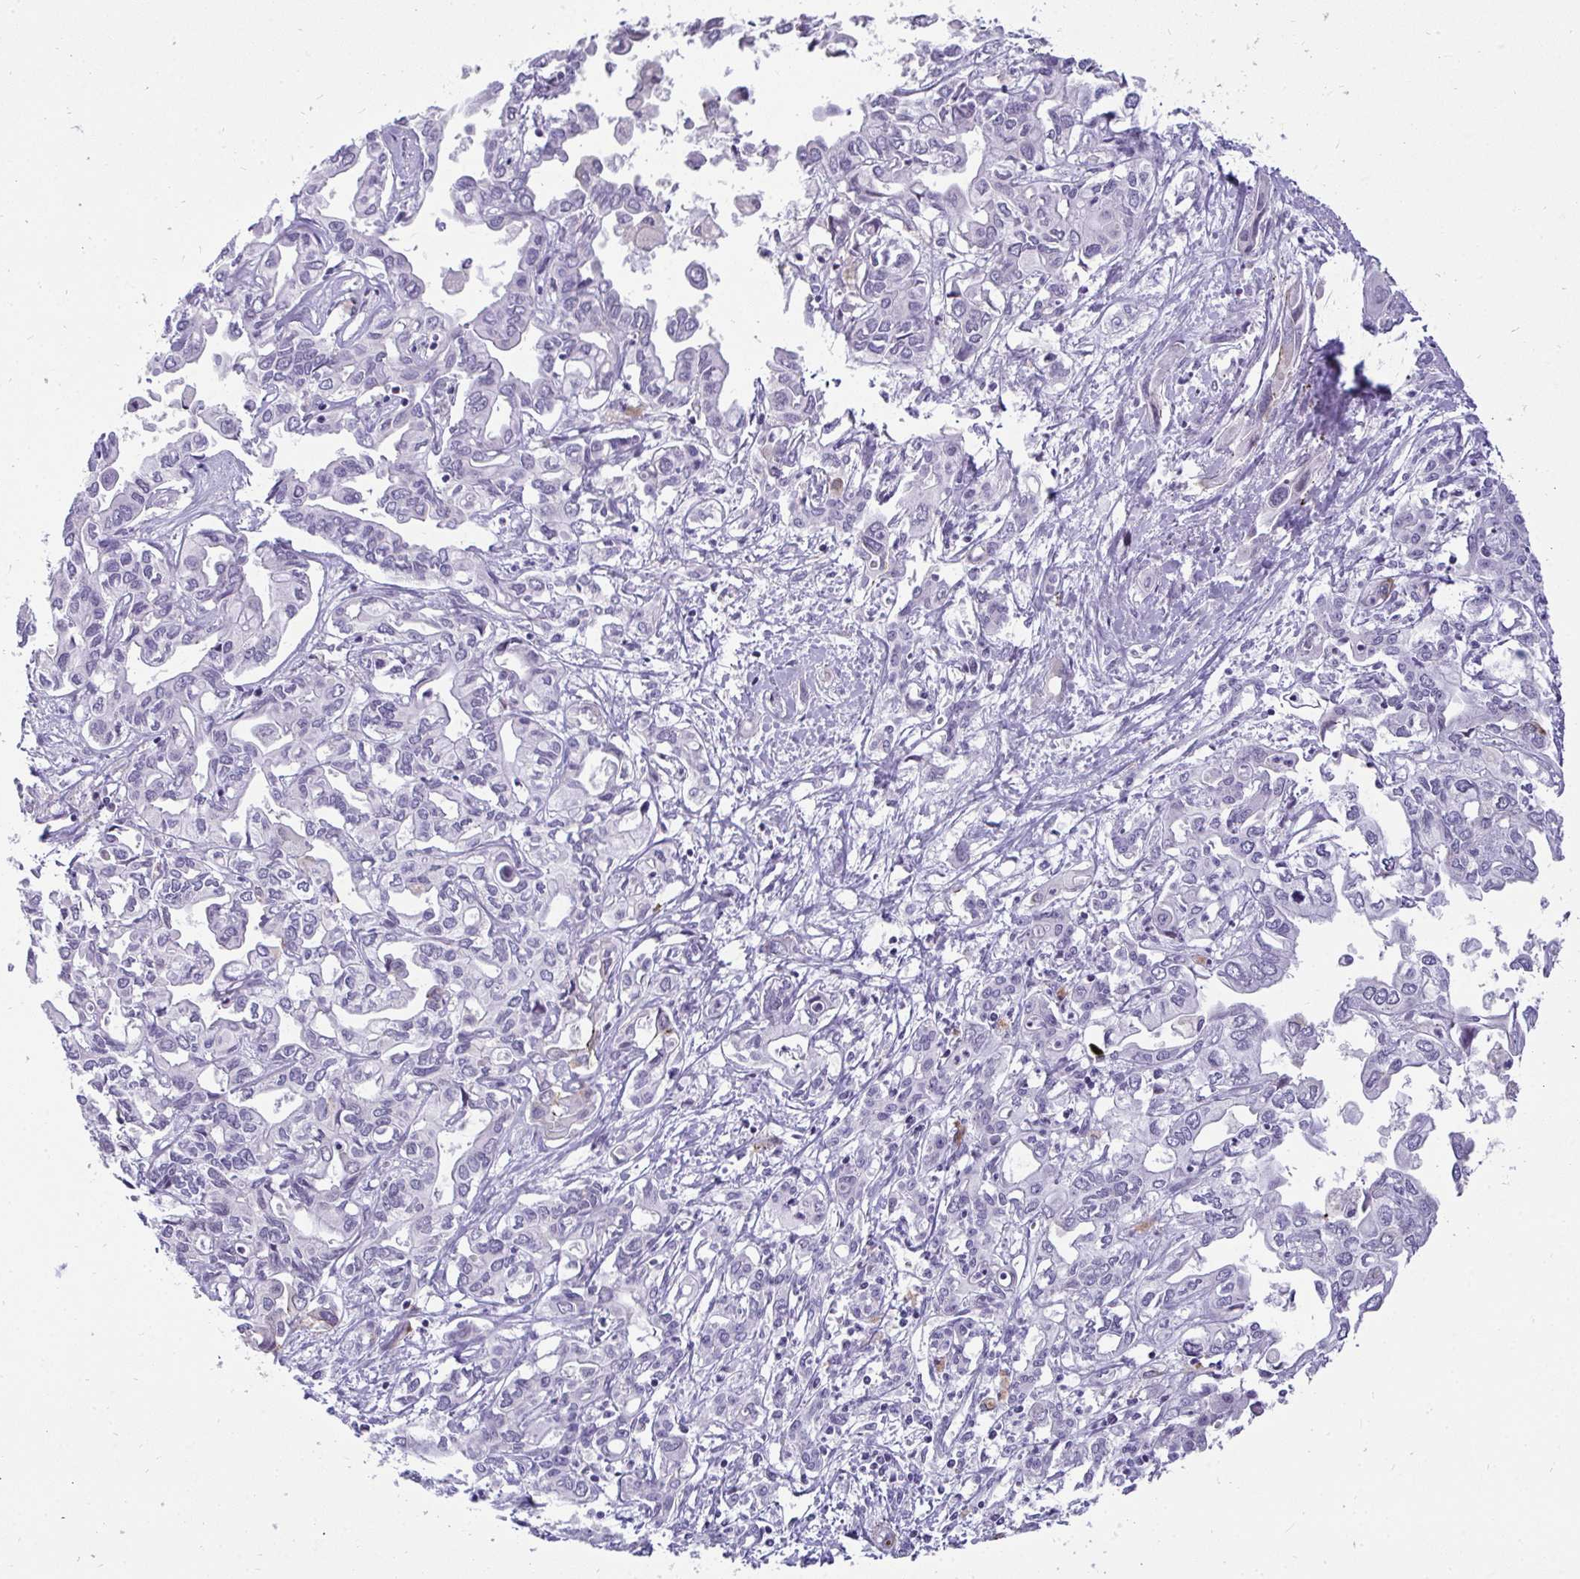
{"staining": {"intensity": "negative", "quantity": "none", "location": "none"}, "tissue": "liver cancer", "cell_type": "Tumor cells", "image_type": "cancer", "snomed": [{"axis": "morphology", "description": "Cholangiocarcinoma"}, {"axis": "topography", "description": "Liver"}], "caption": "IHC micrograph of neoplastic tissue: cholangiocarcinoma (liver) stained with DAB (3,3'-diaminobenzidine) demonstrates no significant protein positivity in tumor cells.", "gene": "AK5", "patient": {"sex": "female", "age": 64}}